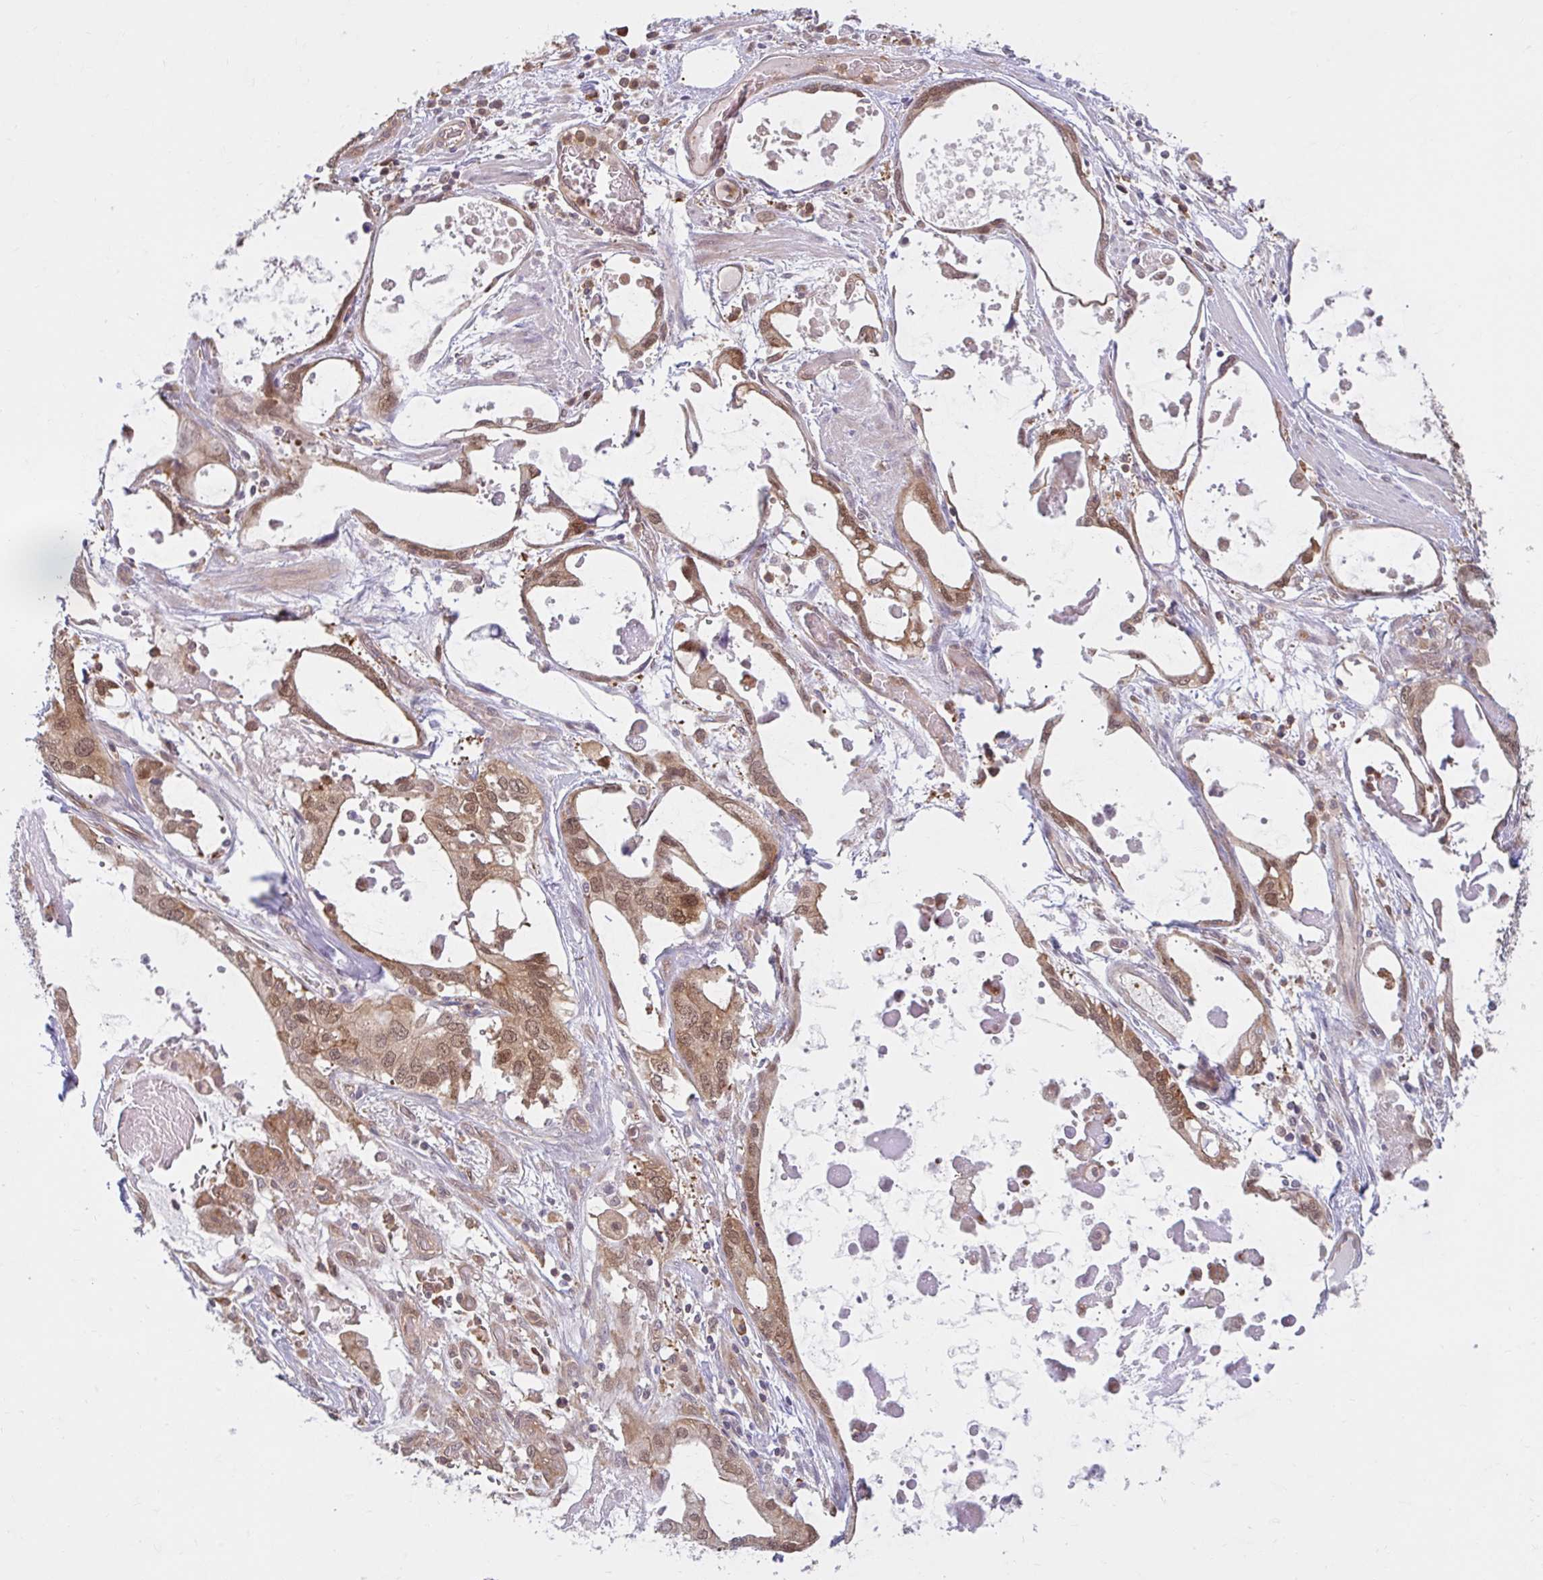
{"staining": {"intensity": "moderate", "quantity": ">75%", "location": "cytoplasmic/membranous,nuclear"}, "tissue": "stomach cancer", "cell_type": "Tumor cells", "image_type": "cancer", "snomed": [{"axis": "morphology", "description": "Adenocarcinoma, NOS"}, {"axis": "topography", "description": "Stomach, upper"}], "caption": "High-power microscopy captured an immunohistochemistry histopathology image of stomach adenocarcinoma, revealing moderate cytoplasmic/membranous and nuclear staining in about >75% of tumor cells. The protein is stained brown, and the nuclei are stained in blue (DAB IHC with brightfield microscopy, high magnification).", "gene": "HMBS", "patient": {"sex": "male", "age": 74}}